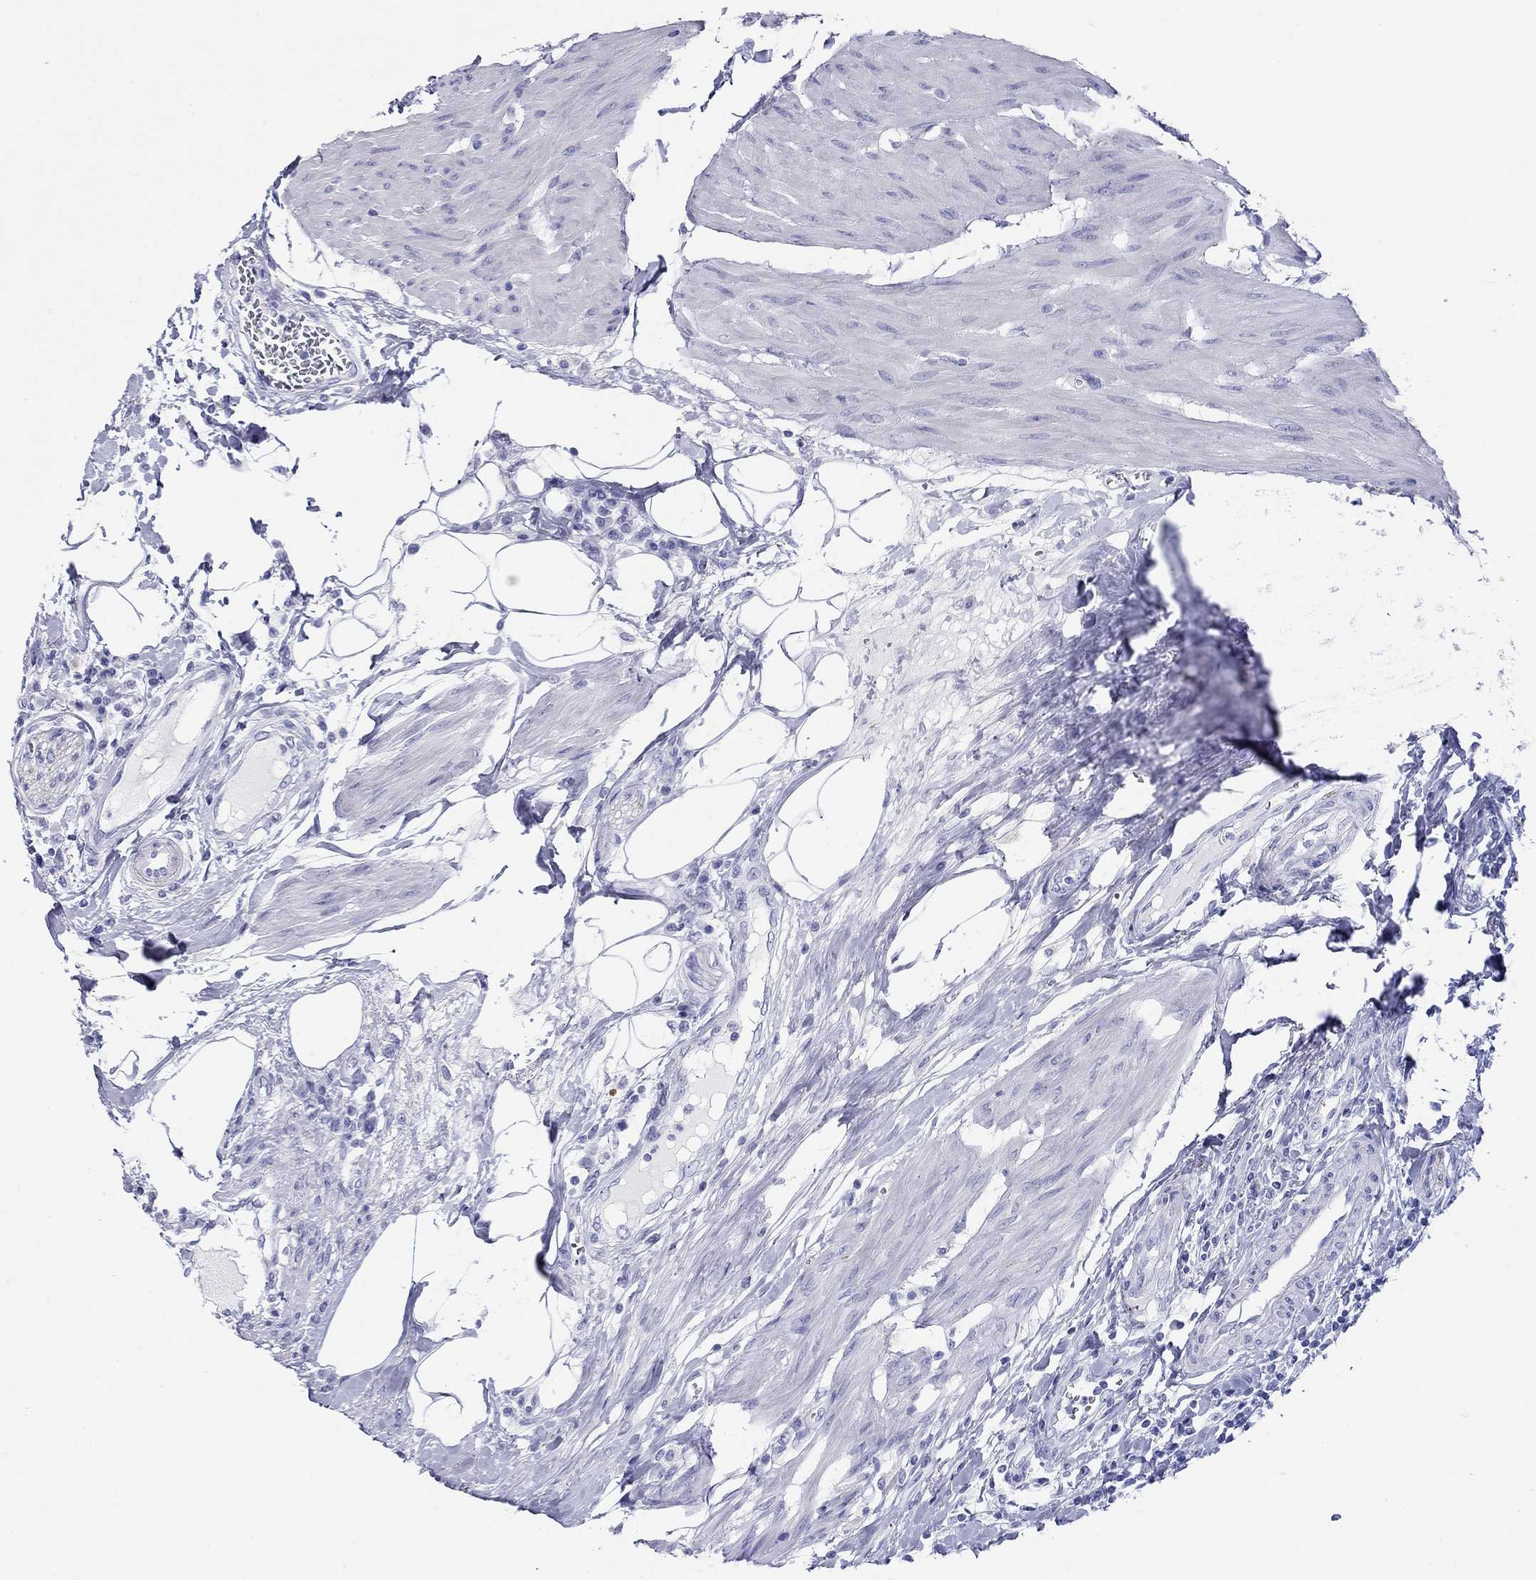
{"staining": {"intensity": "negative", "quantity": "none", "location": "none"}, "tissue": "urothelial cancer", "cell_type": "Tumor cells", "image_type": "cancer", "snomed": [{"axis": "morphology", "description": "Urothelial carcinoma, High grade"}, {"axis": "topography", "description": "Urinary bladder"}], "caption": "An IHC image of high-grade urothelial carcinoma is shown. There is no staining in tumor cells of high-grade urothelial carcinoma.", "gene": "PTPRN", "patient": {"sex": "female", "age": 58}}